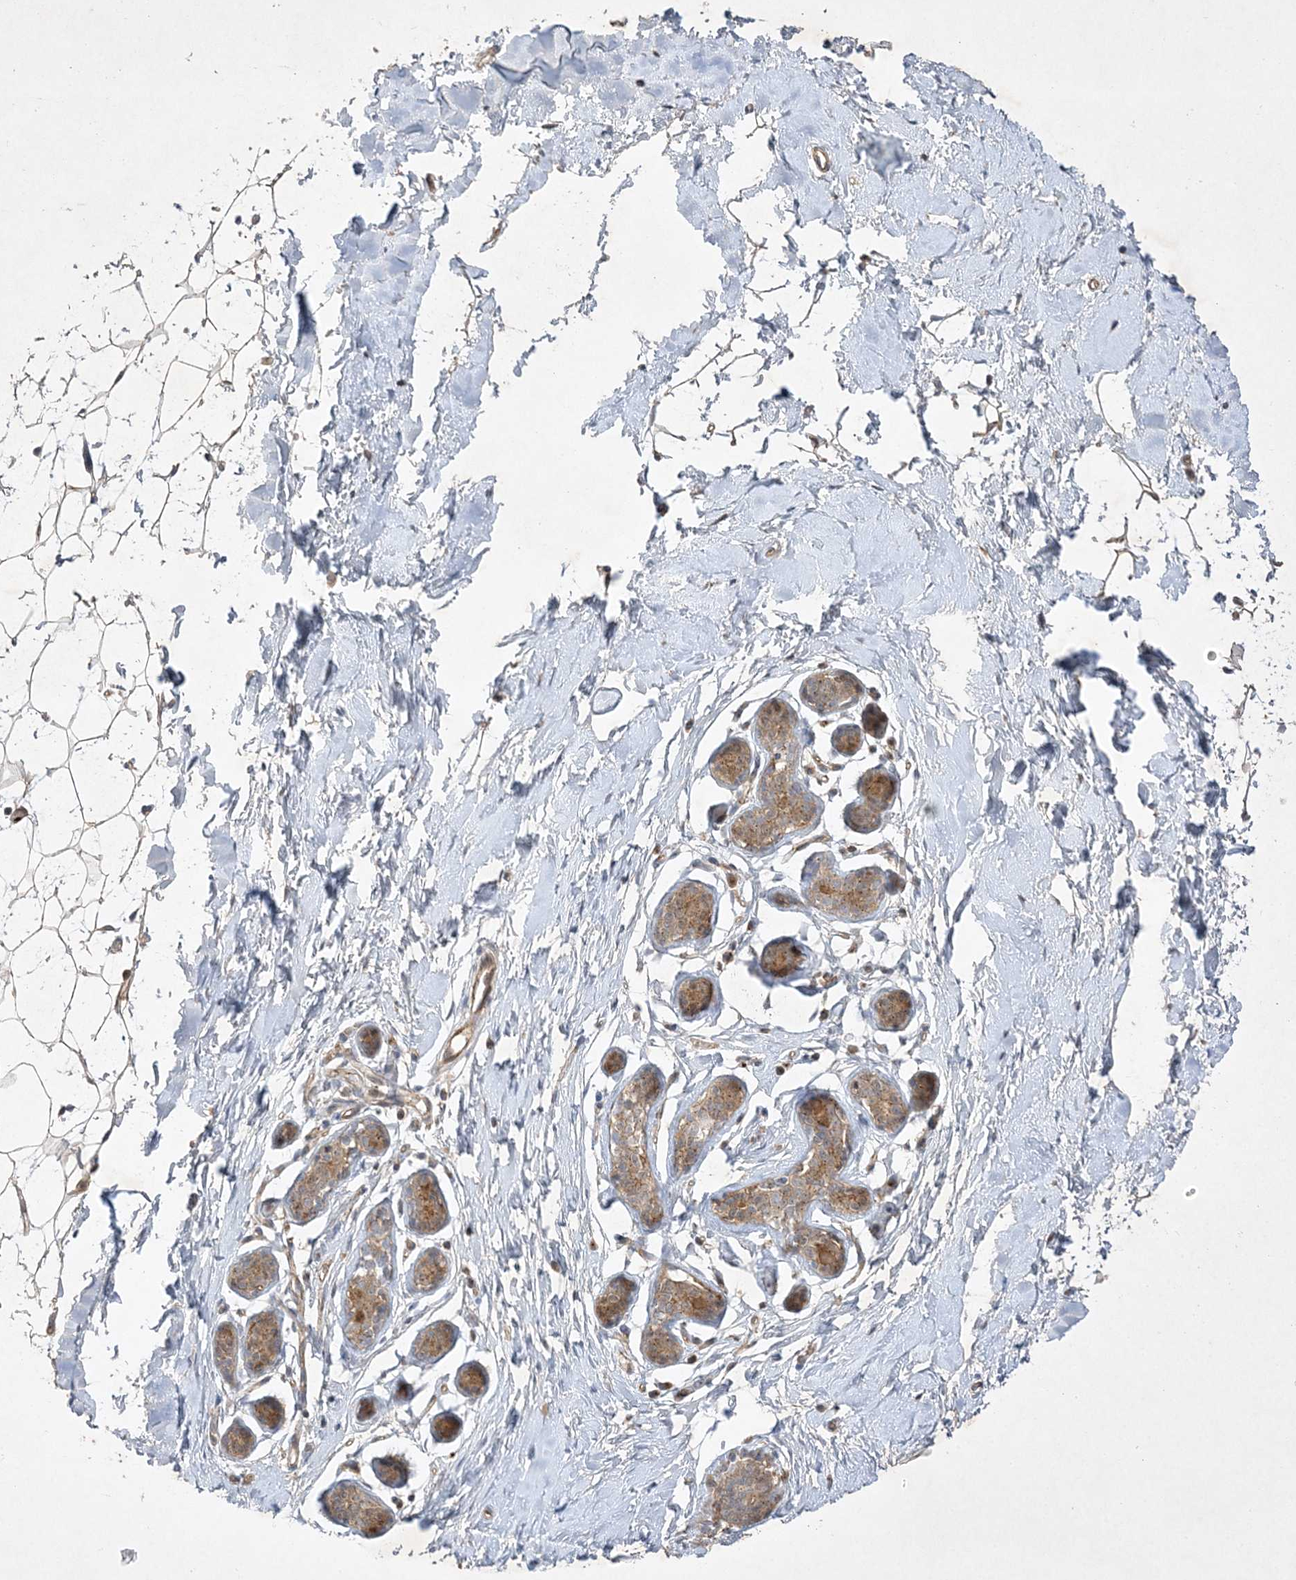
{"staining": {"intensity": "weak", "quantity": "25%-75%", "location": "cytoplasmic/membranous"}, "tissue": "adipose tissue", "cell_type": "Adipocytes", "image_type": "normal", "snomed": [{"axis": "morphology", "description": "Normal tissue, NOS"}, {"axis": "topography", "description": "Breast"}], "caption": "Unremarkable adipose tissue displays weak cytoplasmic/membranous positivity in about 25%-75% of adipocytes (IHC, brightfield microscopy, high magnification)..", "gene": "NAF1", "patient": {"sex": "female", "age": 23}}